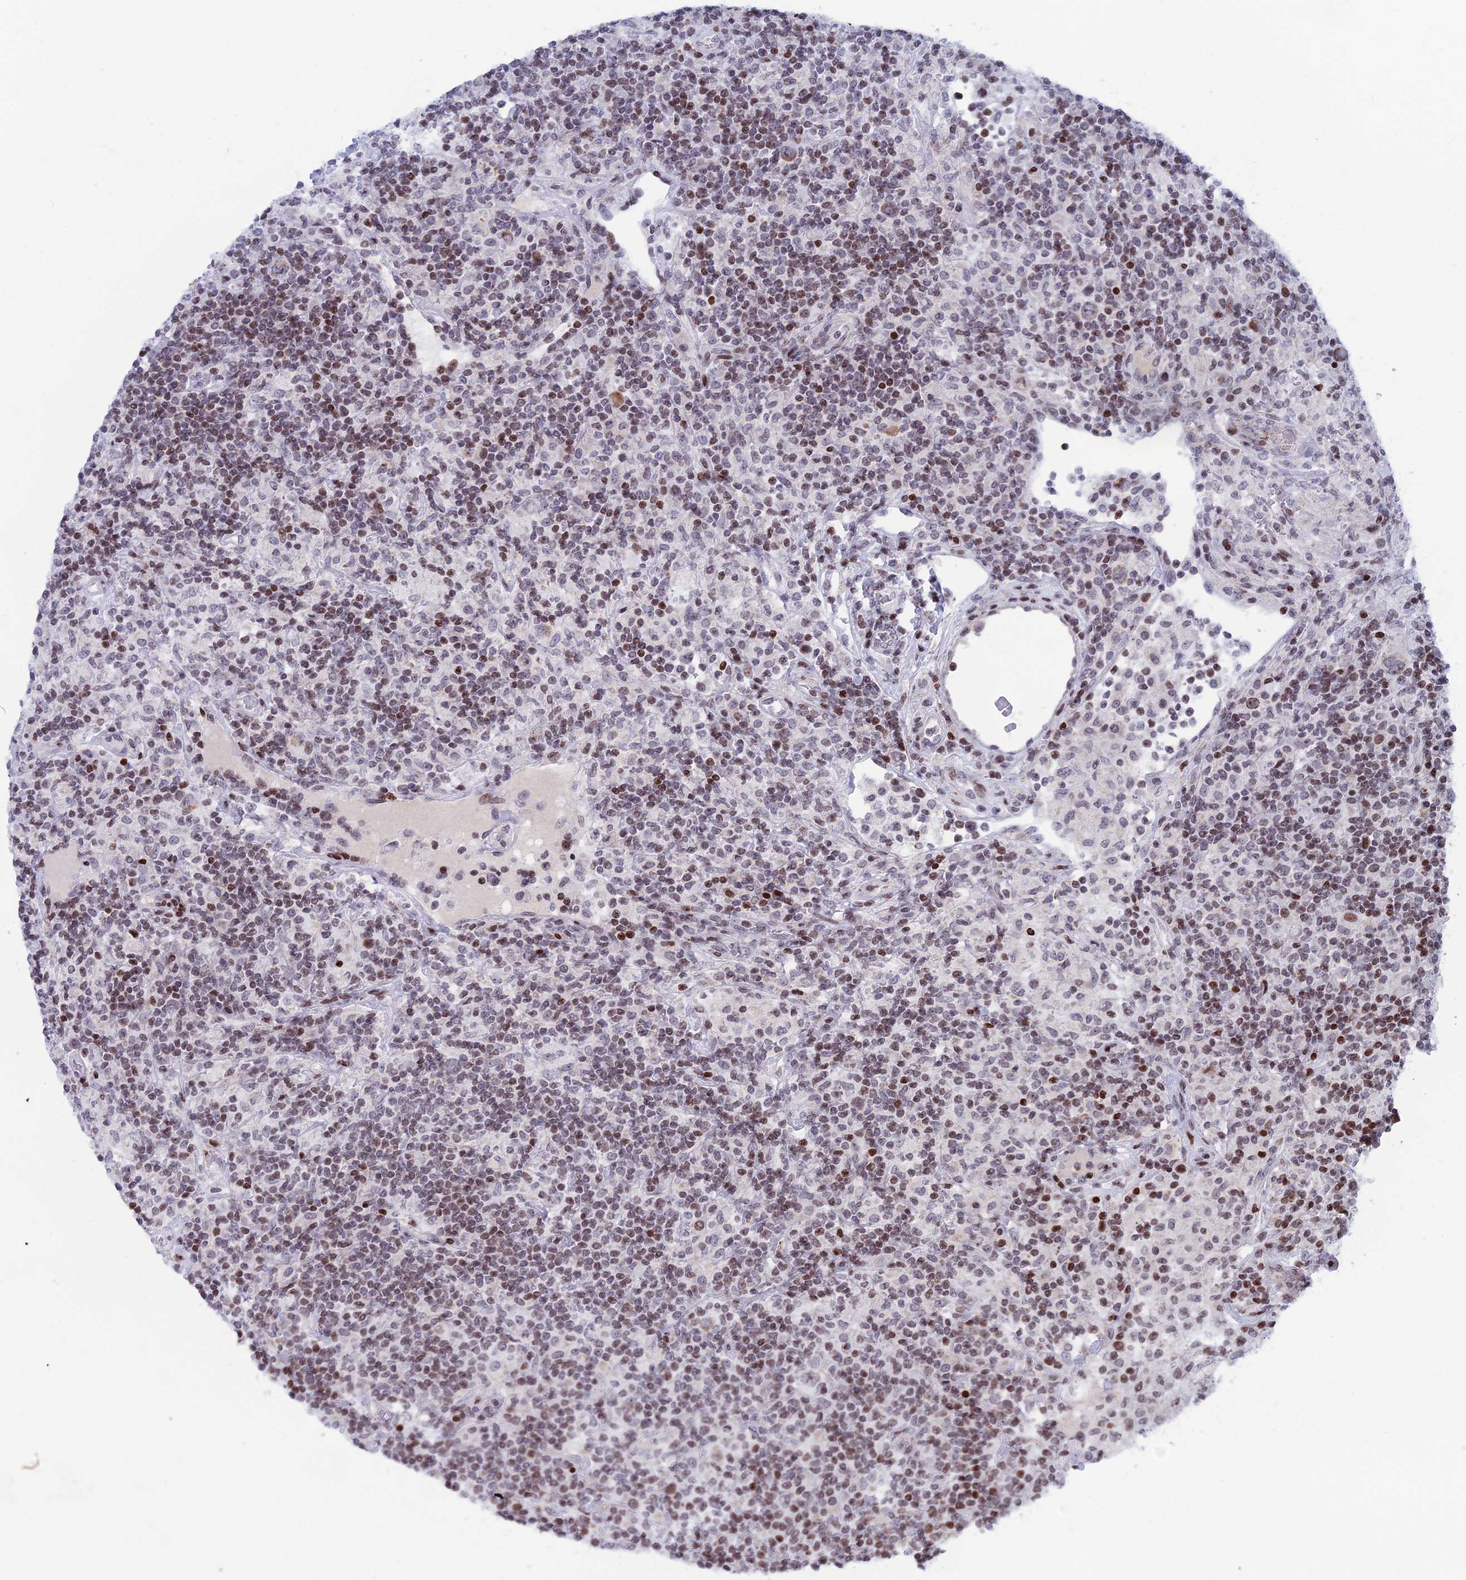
{"staining": {"intensity": "moderate", "quantity": "<25%", "location": "cytoplasmic/membranous,nuclear"}, "tissue": "lymphoma", "cell_type": "Tumor cells", "image_type": "cancer", "snomed": [{"axis": "morphology", "description": "Hodgkin's disease, NOS"}, {"axis": "topography", "description": "Lymph node"}], "caption": "Hodgkin's disease stained with a protein marker shows moderate staining in tumor cells.", "gene": "AFF3", "patient": {"sex": "male", "age": 70}}